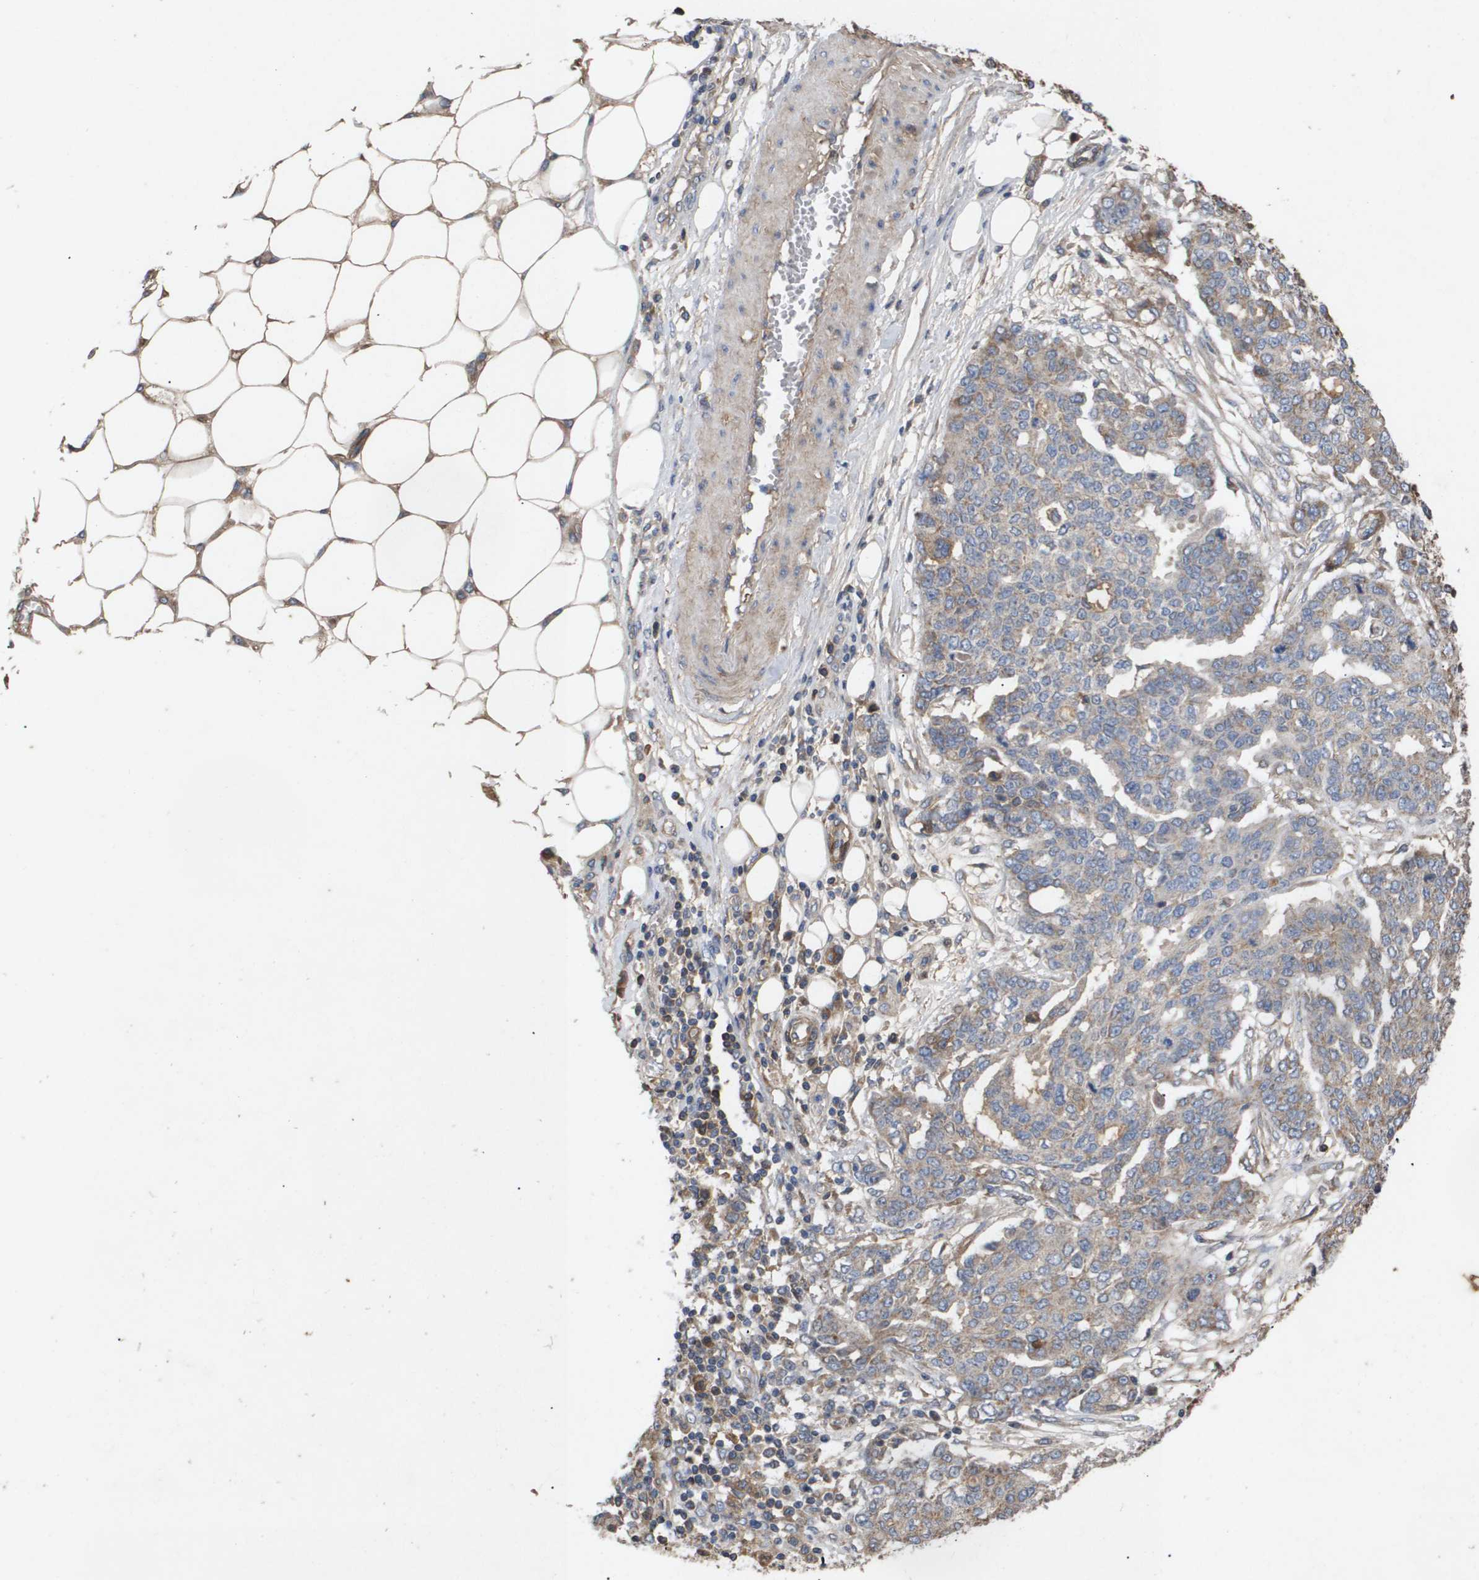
{"staining": {"intensity": "weak", "quantity": ">75%", "location": "cytoplasmic/membranous"}, "tissue": "ovarian cancer", "cell_type": "Tumor cells", "image_type": "cancer", "snomed": [{"axis": "morphology", "description": "Cystadenocarcinoma, serous, NOS"}, {"axis": "topography", "description": "Soft tissue"}, {"axis": "topography", "description": "Ovary"}], "caption": "An image showing weak cytoplasmic/membranous expression in about >75% of tumor cells in ovarian cancer, as visualized by brown immunohistochemical staining.", "gene": "TNS1", "patient": {"sex": "female", "age": 57}}